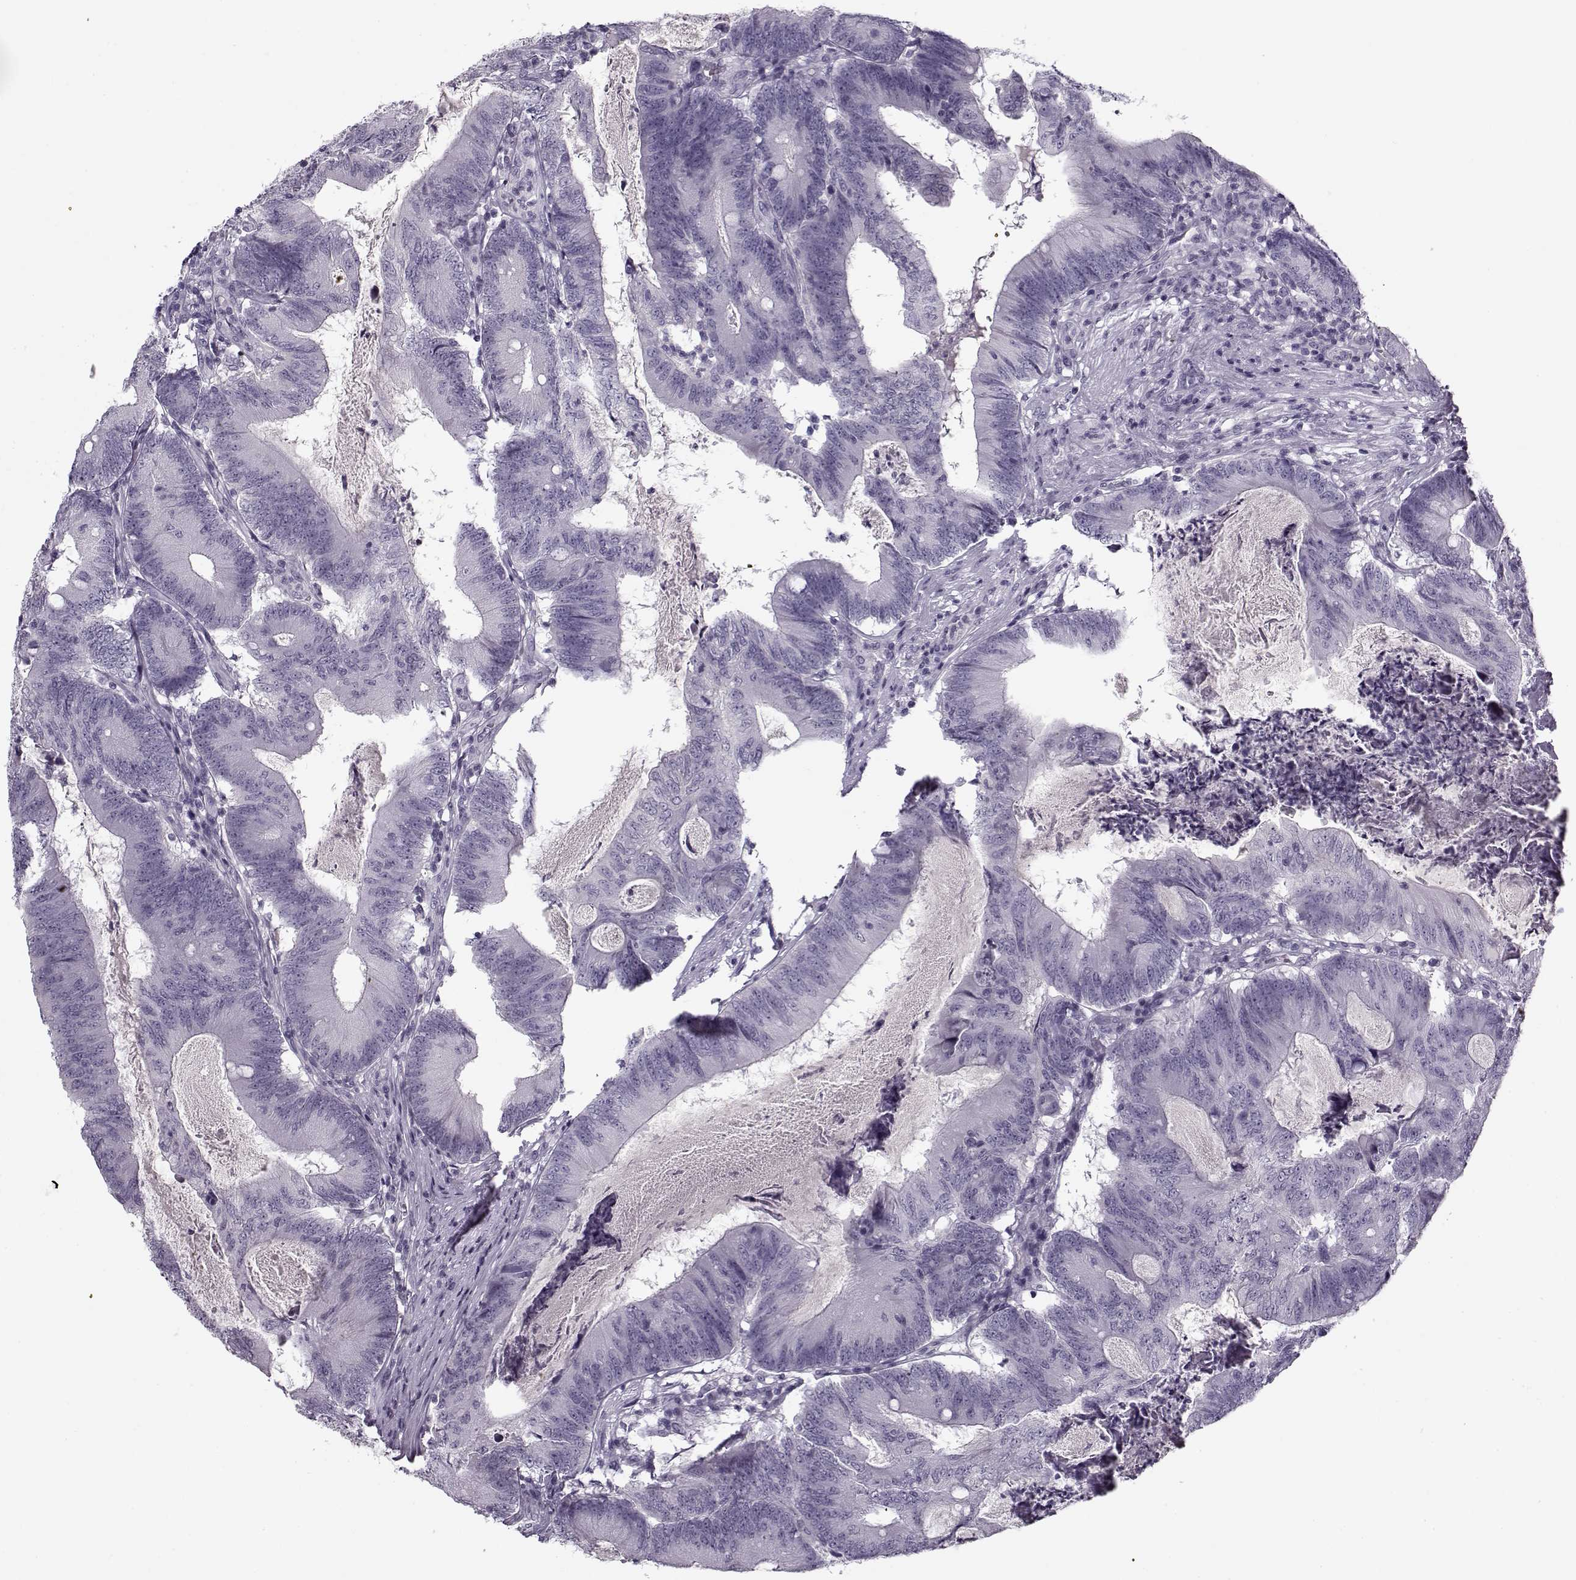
{"staining": {"intensity": "negative", "quantity": "none", "location": "none"}, "tissue": "colorectal cancer", "cell_type": "Tumor cells", "image_type": "cancer", "snomed": [{"axis": "morphology", "description": "Adenocarcinoma, NOS"}, {"axis": "topography", "description": "Colon"}], "caption": "An immunohistochemistry image of colorectal cancer (adenocarcinoma) is shown. There is no staining in tumor cells of colorectal cancer (adenocarcinoma).", "gene": "PNMT", "patient": {"sex": "female", "age": 70}}